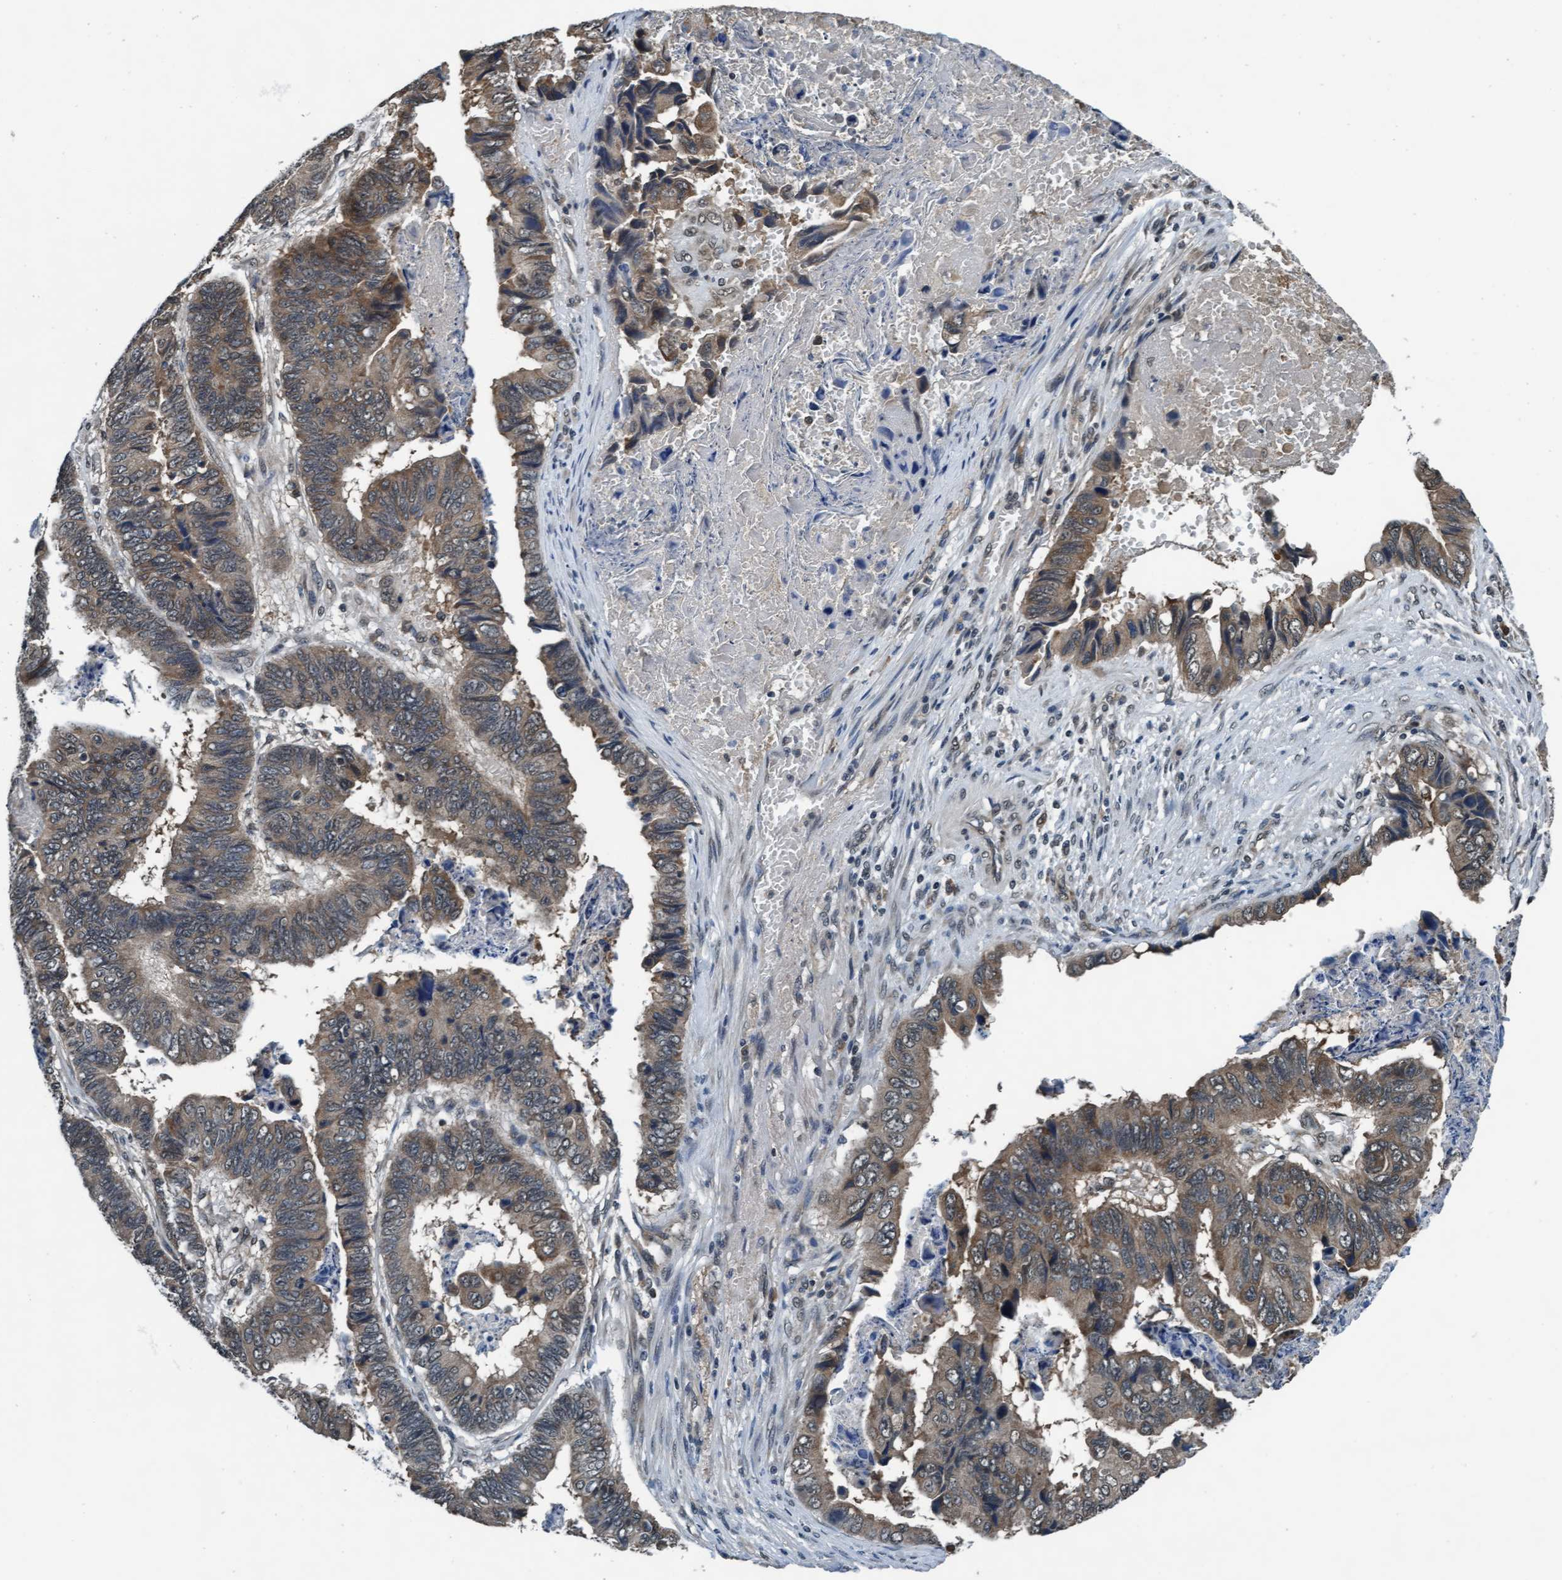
{"staining": {"intensity": "moderate", "quantity": ">75%", "location": "cytoplasmic/membranous"}, "tissue": "stomach cancer", "cell_type": "Tumor cells", "image_type": "cancer", "snomed": [{"axis": "morphology", "description": "Adenocarcinoma, NOS"}, {"axis": "topography", "description": "Stomach, lower"}], "caption": "This is an image of immunohistochemistry staining of stomach cancer (adenocarcinoma), which shows moderate staining in the cytoplasmic/membranous of tumor cells.", "gene": "WASF1", "patient": {"sex": "male", "age": 77}}